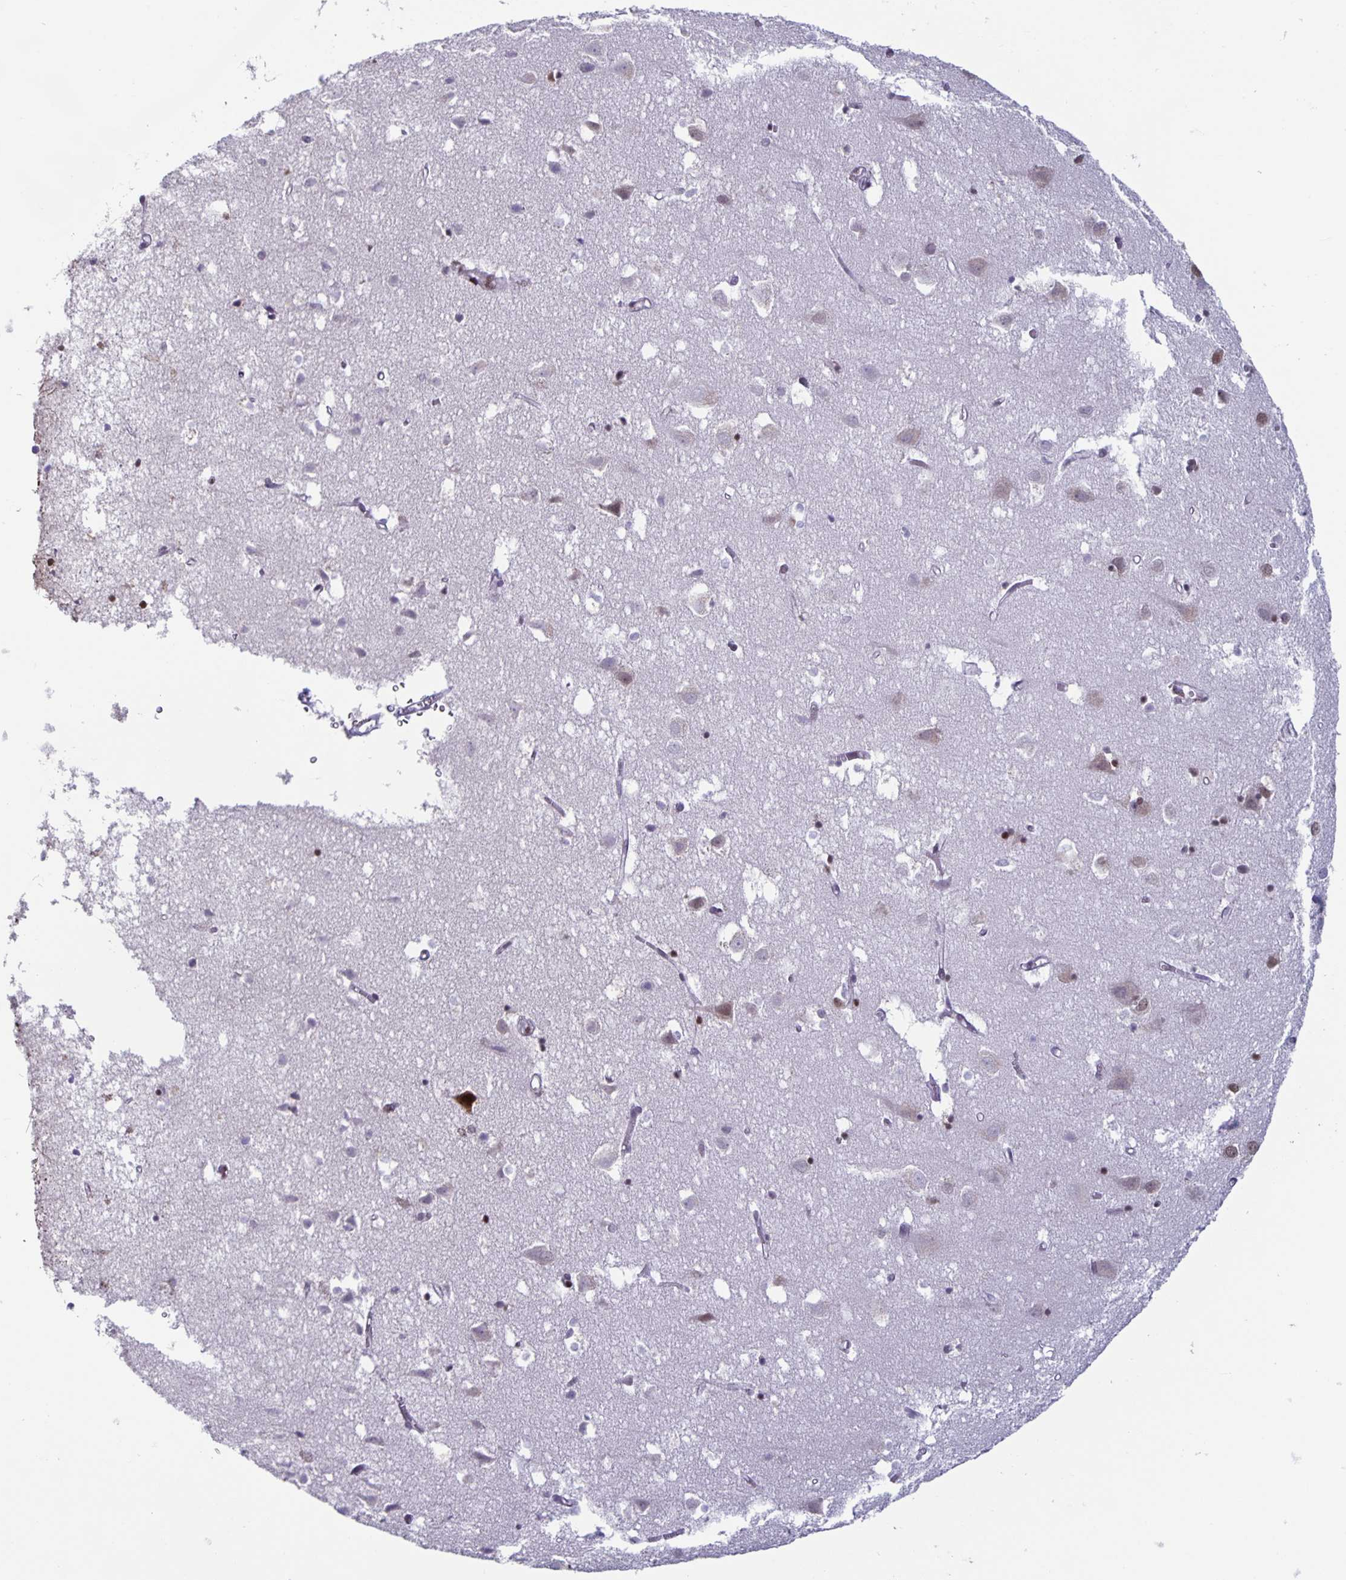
{"staining": {"intensity": "moderate", "quantity": ">75%", "location": "nuclear"}, "tissue": "cerebral cortex", "cell_type": "Endothelial cells", "image_type": "normal", "snomed": [{"axis": "morphology", "description": "Normal tissue, NOS"}, {"axis": "topography", "description": "Cerebral cortex"}], "caption": "Immunohistochemistry (IHC) histopathology image of unremarkable cerebral cortex stained for a protein (brown), which shows medium levels of moderate nuclear positivity in about >75% of endothelial cells.", "gene": "JUND", "patient": {"sex": "male", "age": 70}}